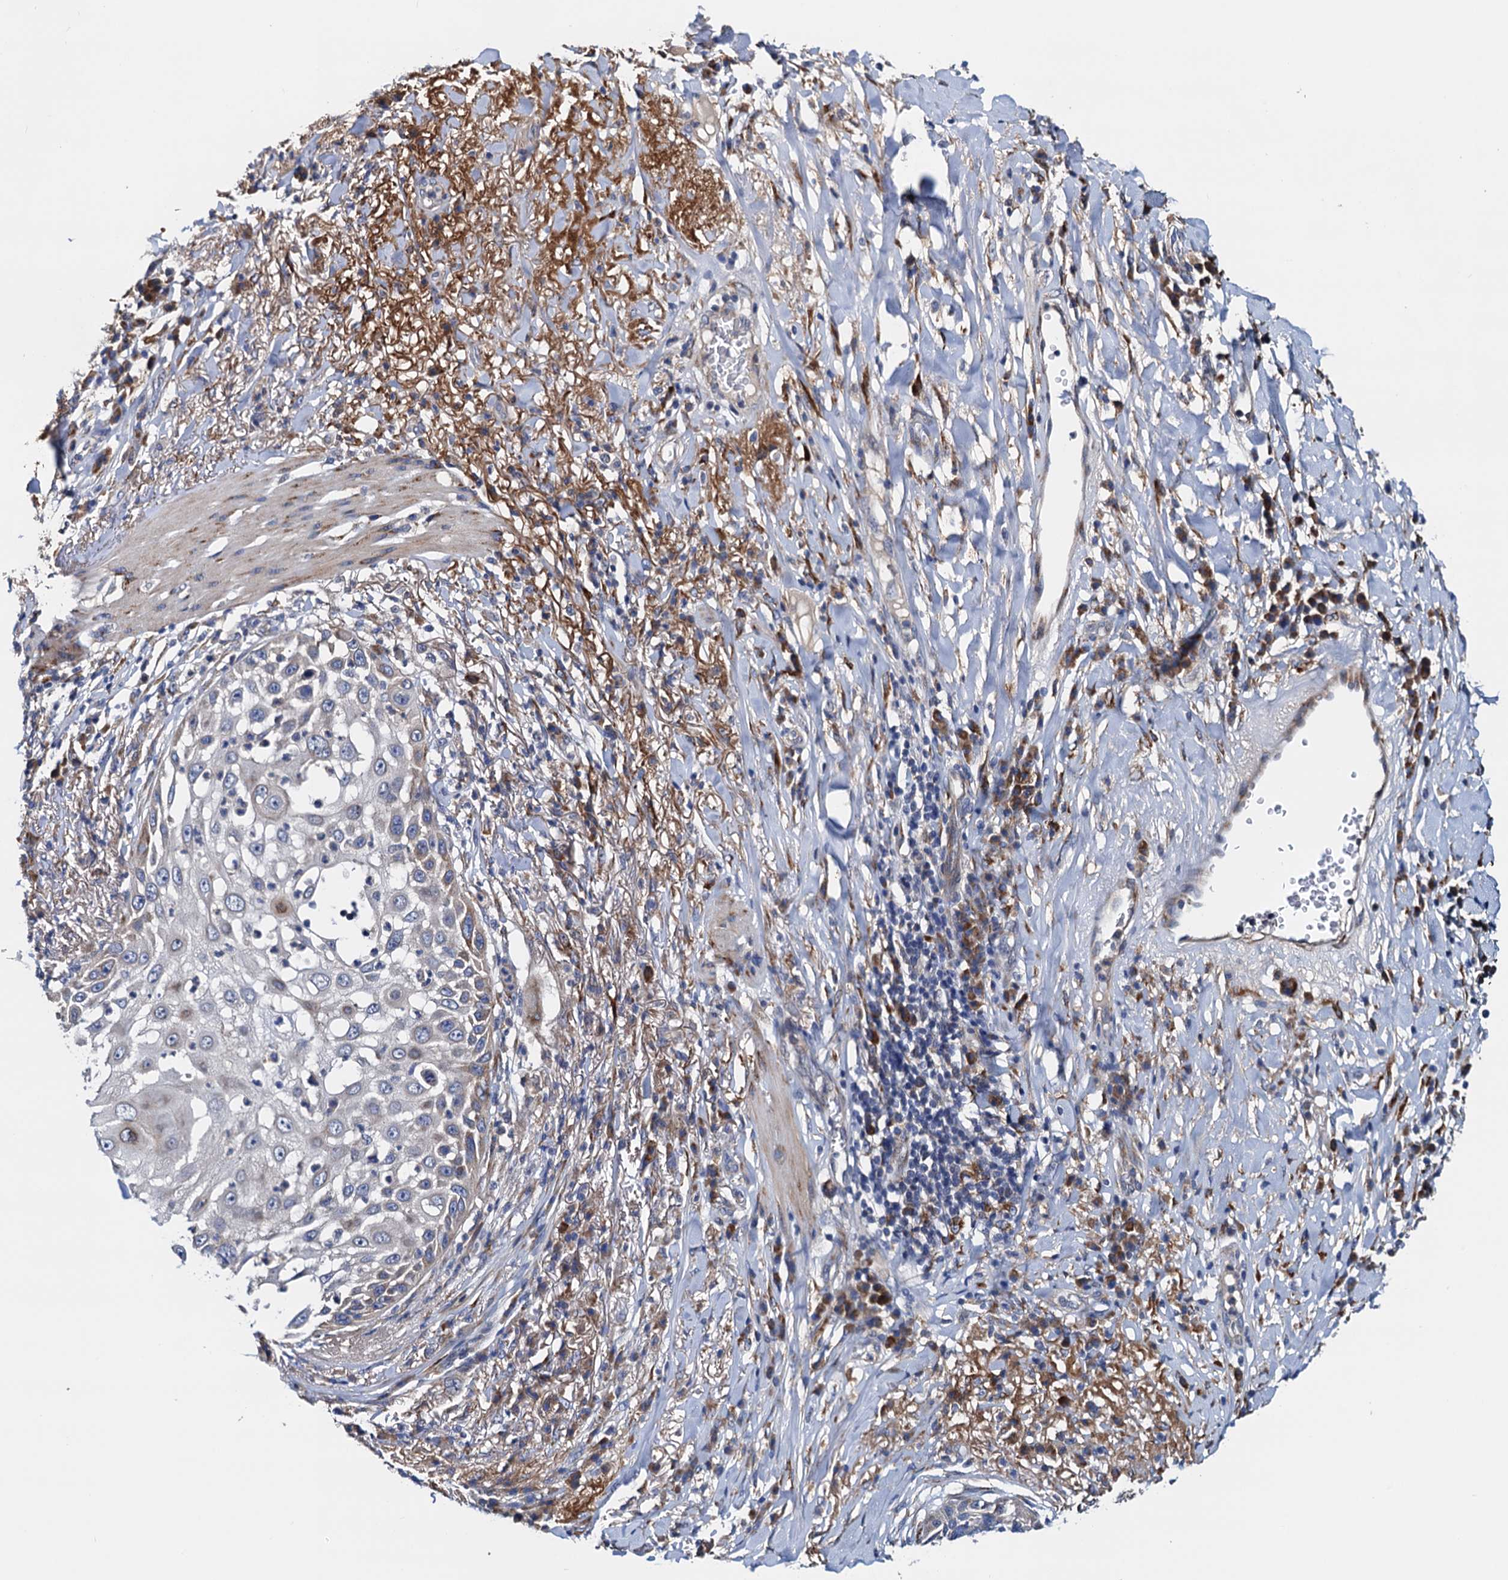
{"staining": {"intensity": "moderate", "quantity": "<25%", "location": "cytoplasmic/membranous"}, "tissue": "skin cancer", "cell_type": "Tumor cells", "image_type": "cancer", "snomed": [{"axis": "morphology", "description": "Squamous cell carcinoma, NOS"}, {"axis": "topography", "description": "Skin"}], "caption": "Squamous cell carcinoma (skin) was stained to show a protein in brown. There is low levels of moderate cytoplasmic/membranous expression in about <25% of tumor cells.", "gene": "RASSF9", "patient": {"sex": "female", "age": 44}}